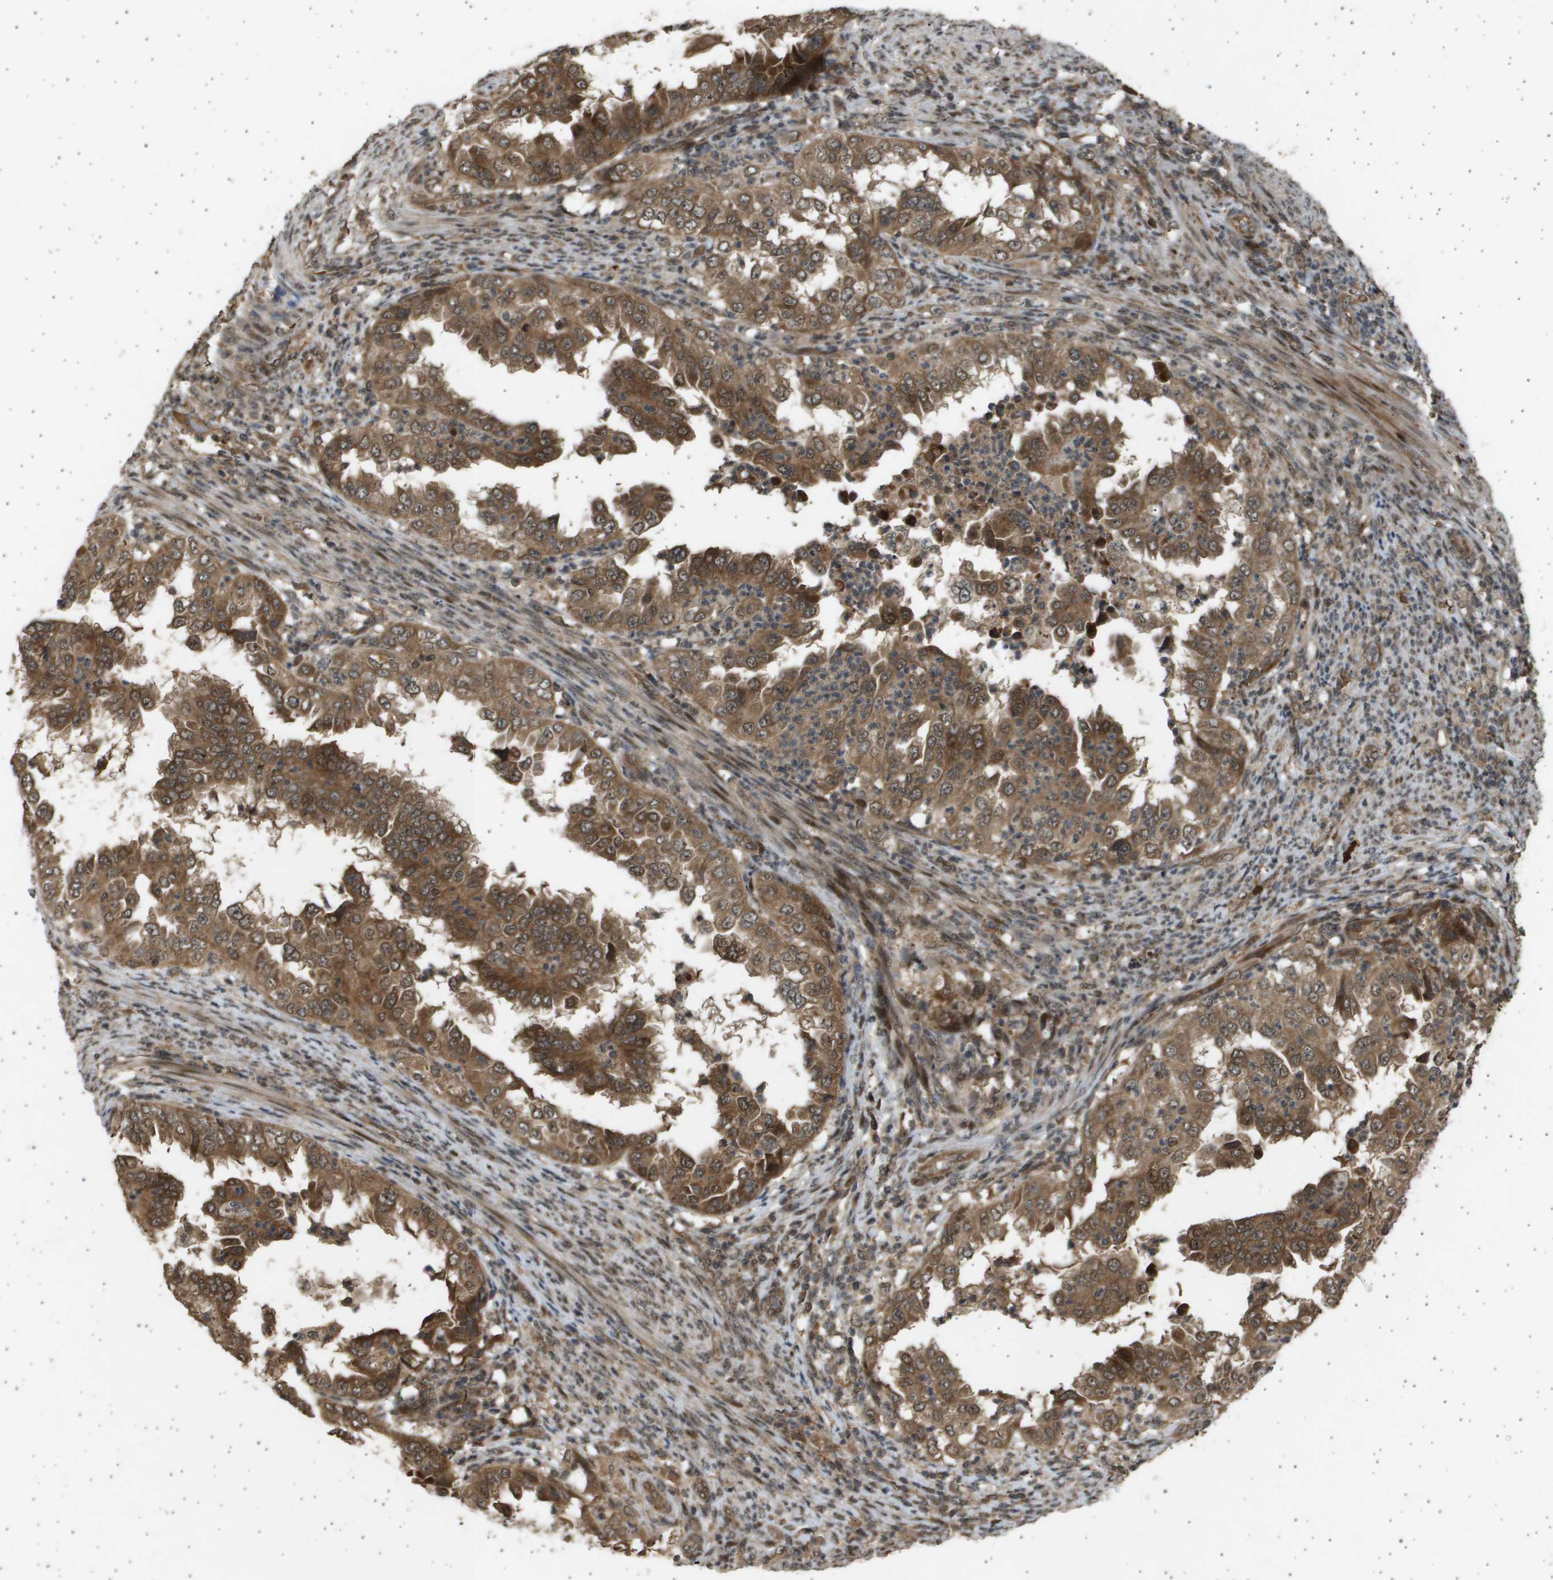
{"staining": {"intensity": "moderate", "quantity": ">75%", "location": "cytoplasmic/membranous,nuclear"}, "tissue": "endometrial cancer", "cell_type": "Tumor cells", "image_type": "cancer", "snomed": [{"axis": "morphology", "description": "Adenocarcinoma, NOS"}, {"axis": "topography", "description": "Endometrium"}], "caption": "IHC staining of endometrial cancer (adenocarcinoma), which shows medium levels of moderate cytoplasmic/membranous and nuclear staining in approximately >75% of tumor cells indicating moderate cytoplasmic/membranous and nuclear protein staining. The staining was performed using DAB (brown) for protein detection and nuclei were counterstained in hematoxylin (blue).", "gene": "TNRC6A", "patient": {"sex": "female", "age": 85}}